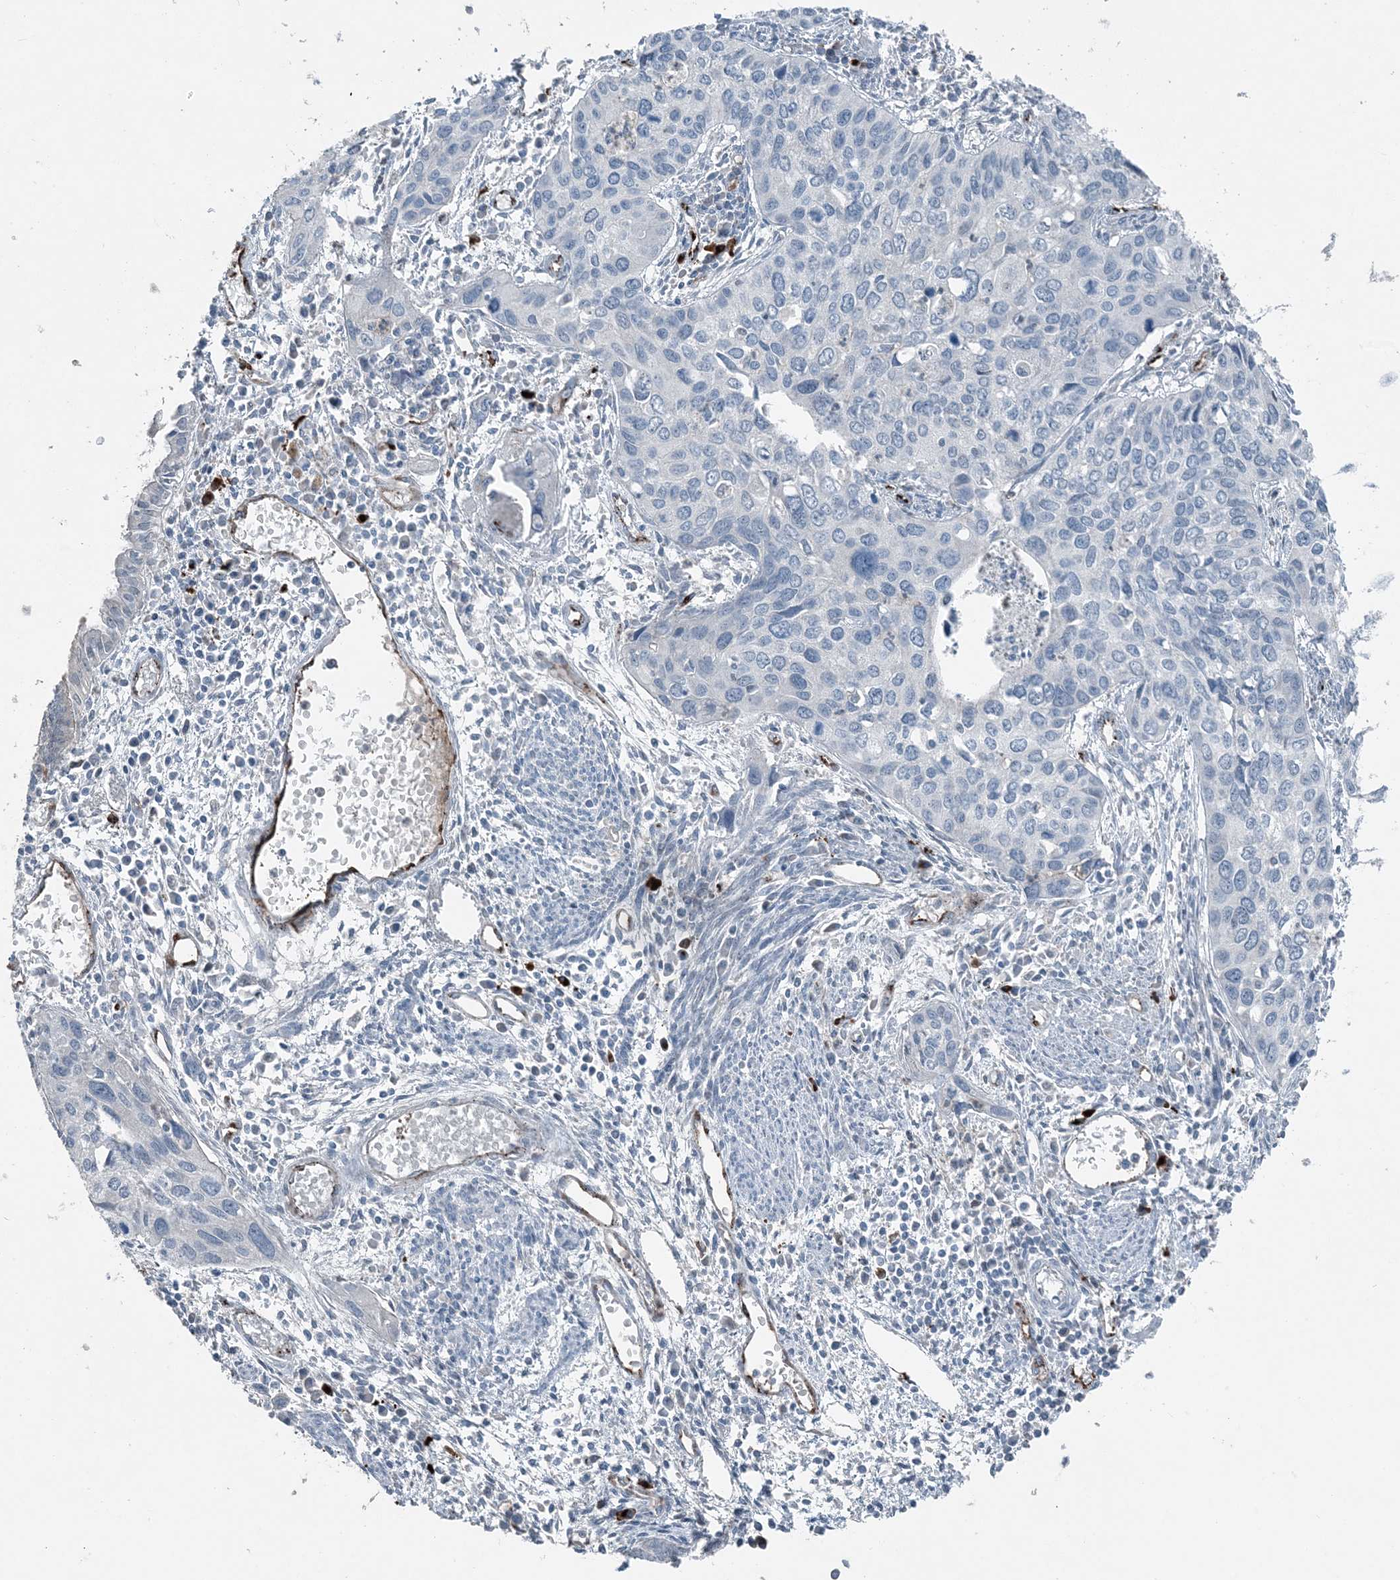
{"staining": {"intensity": "negative", "quantity": "none", "location": "none"}, "tissue": "cervical cancer", "cell_type": "Tumor cells", "image_type": "cancer", "snomed": [{"axis": "morphology", "description": "Squamous cell carcinoma, NOS"}, {"axis": "topography", "description": "Cervix"}], "caption": "Immunohistochemistry (IHC) photomicrograph of human cervical cancer stained for a protein (brown), which reveals no positivity in tumor cells.", "gene": "ELOVL7", "patient": {"sex": "female", "age": 55}}